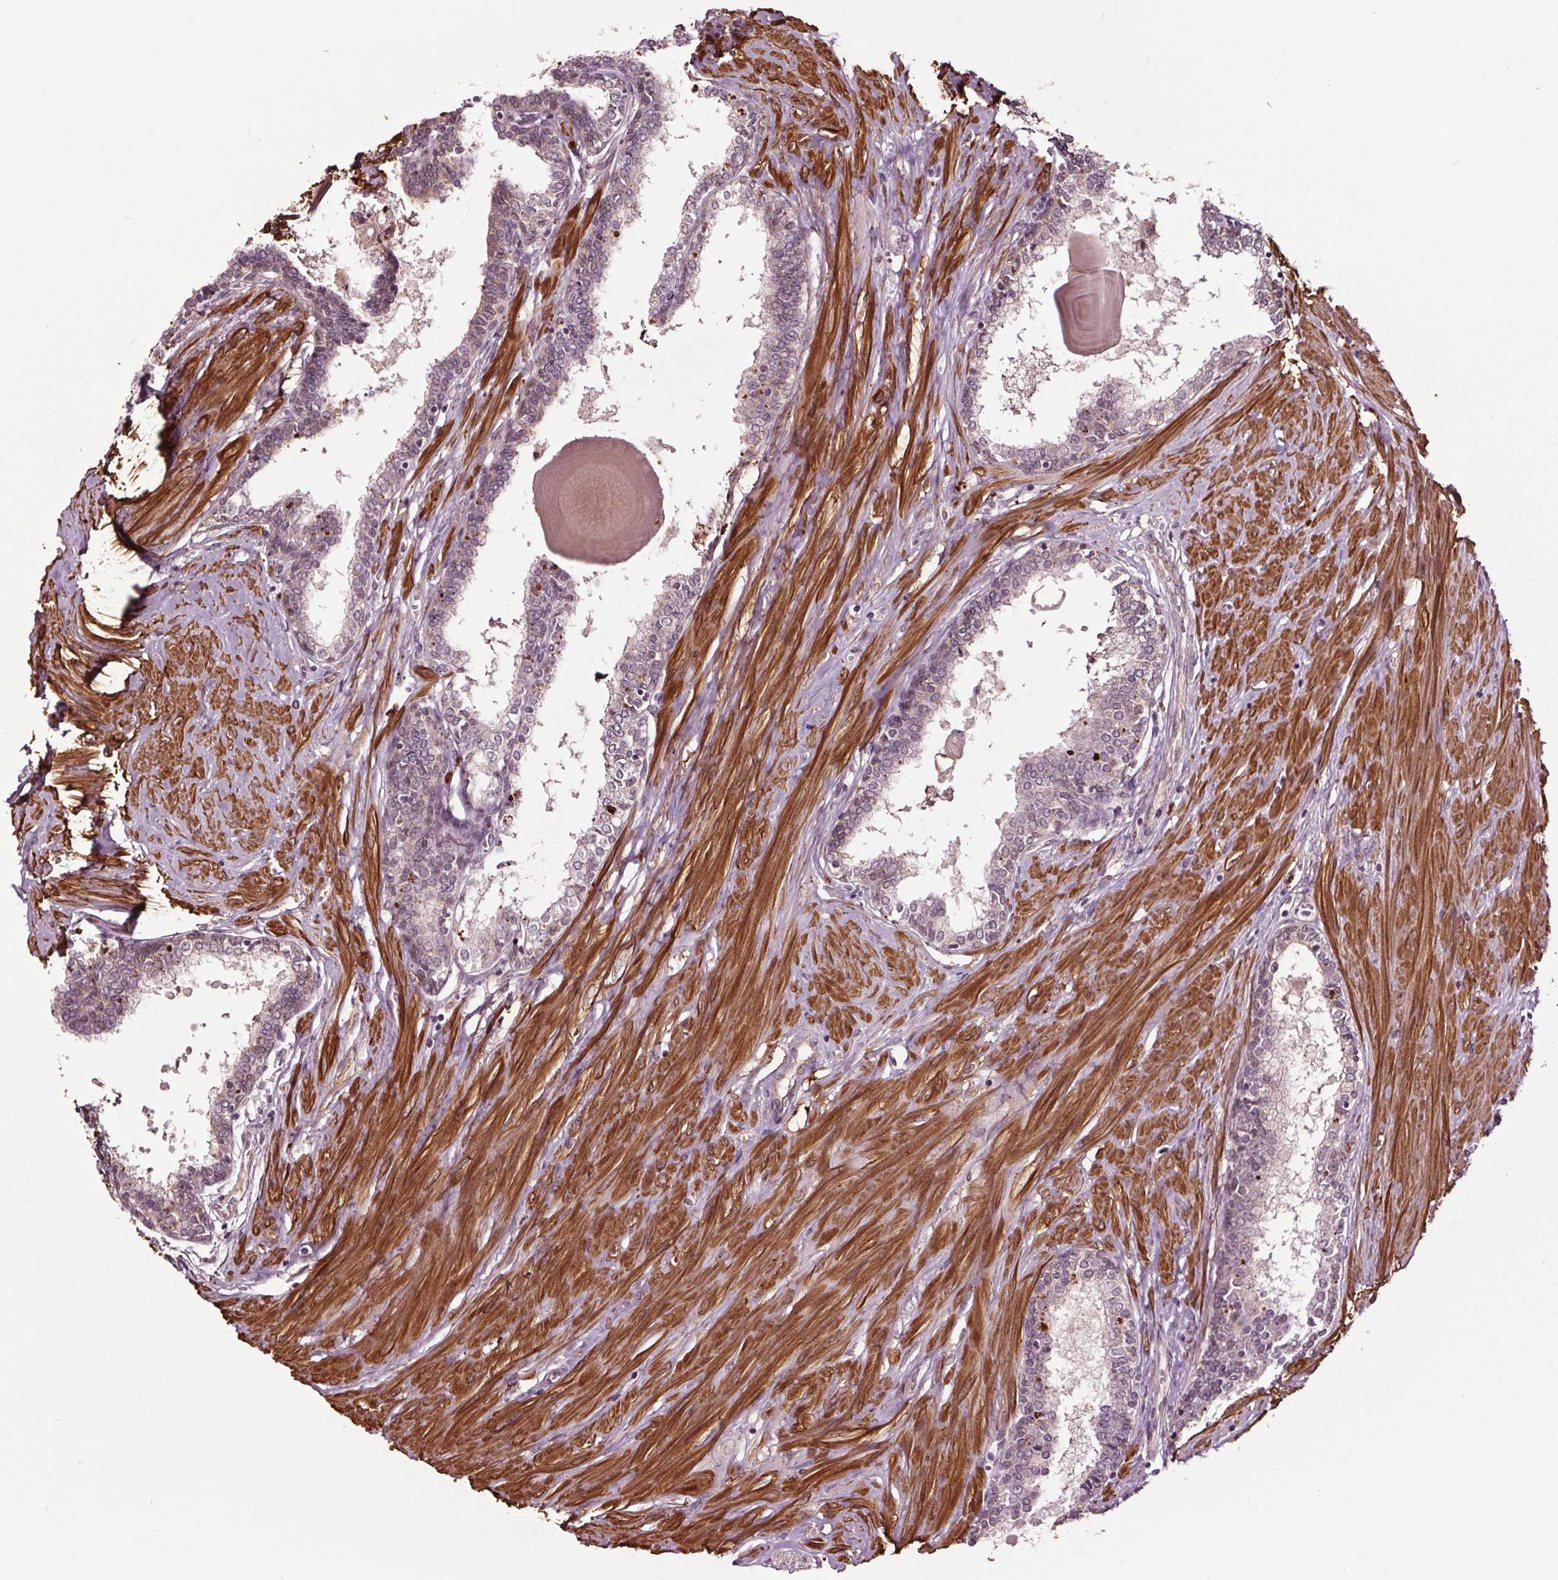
{"staining": {"intensity": "negative", "quantity": "none", "location": "none"}, "tissue": "prostate", "cell_type": "Glandular cells", "image_type": "normal", "snomed": [{"axis": "morphology", "description": "Normal tissue, NOS"}, {"axis": "topography", "description": "Prostate"}], "caption": "Immunohistochemical staining of normal prostate exhibits no significant positivity in glandular cells.", "gene": "HAUS5", "patient": {"sex": "male", "age": 55}}